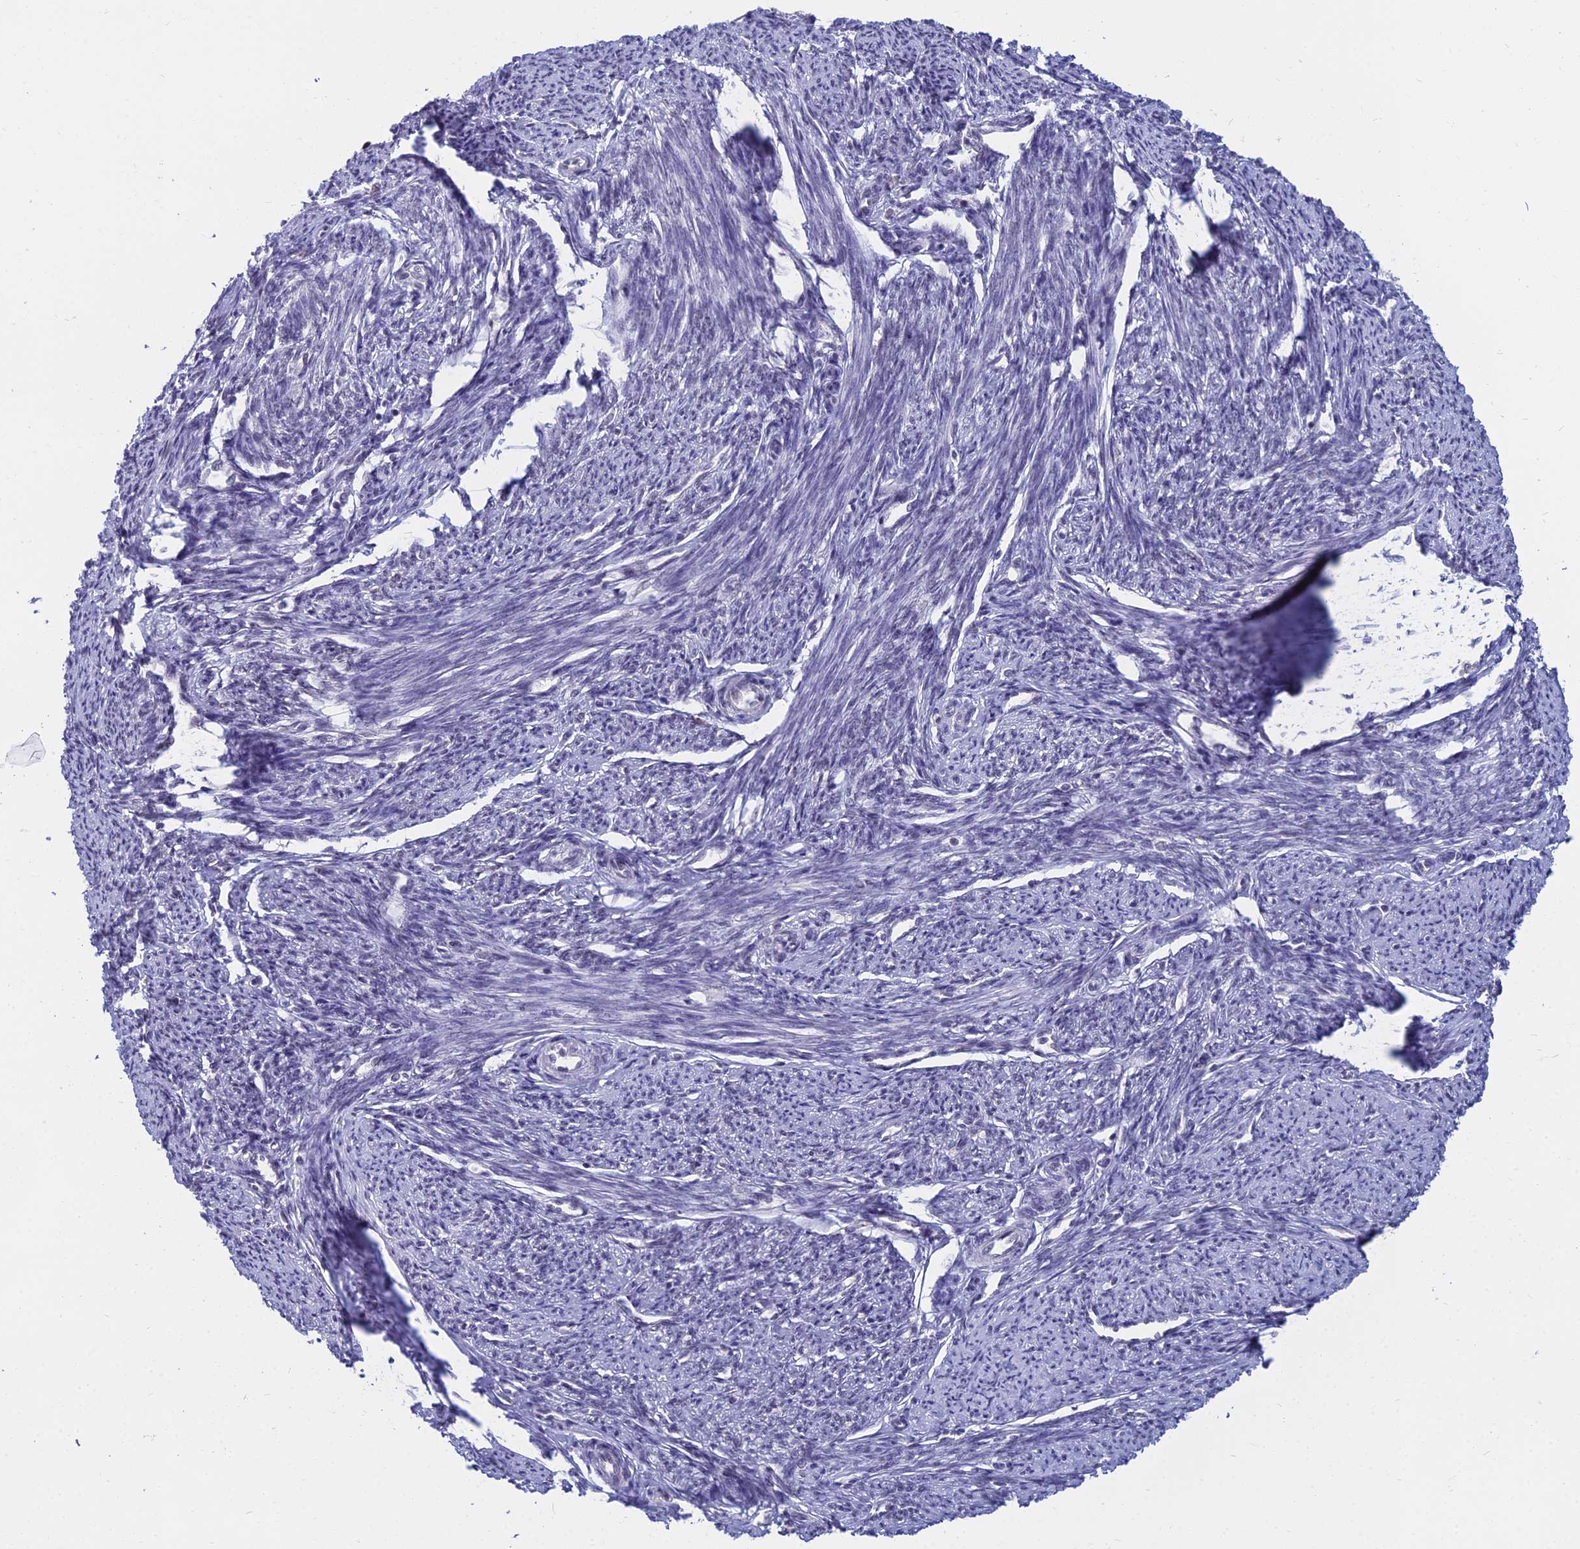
{"staining": {"intensity": "weak", "quantity": "<25%", "location": "nuclear"}, "tissue": "smooth muscle", "cell_type": "Smooth muscle cells", "image_type": "normal", "snomed": [{"axis": "morphology", "description": "Normal tissue, NOS"}, {"axis": "topography", "description": "Smooth muscle"}, {"axis": "topography", "description": "Uterus"}], "caption": "An immunohistochemistry photomicrograph of benign smooth muscle is shown. There is no staining in smooth muscle cells of smooth muscle.", "gene": "SRSF7", "patient": {"sex": "female", "age": 59}}